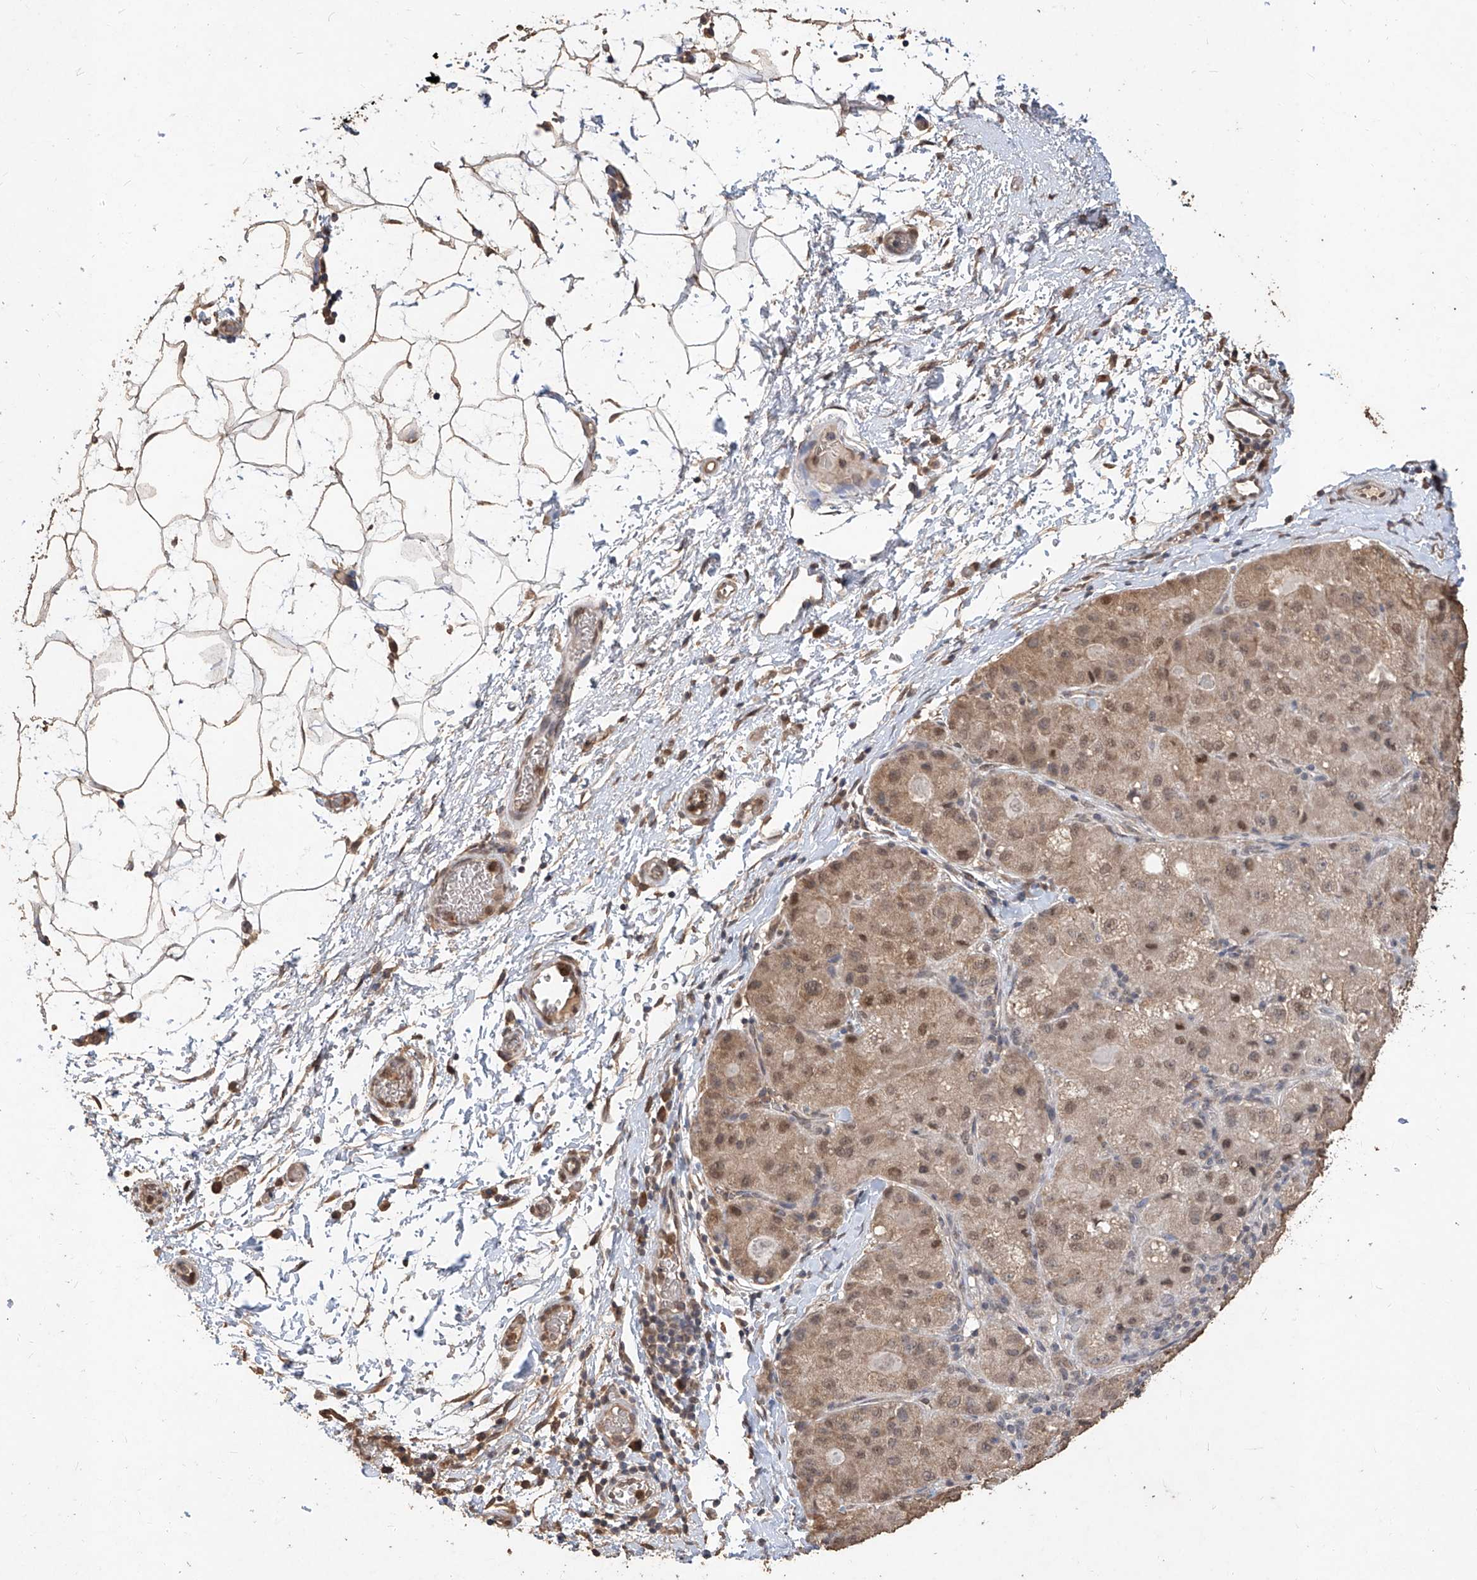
{"staining": {"intensity": "moderate", "quantity": ">75%", "location": "cytoplasmic/membranous,nuclear"}, "tissue": "liver cancer", "cell_type": "Tumor cells", "image_type": "cancer", "snomed": [{"axis": "morphology", "description": "Carcinoma, Hepatocellular, NOS"}, {"axis": "topography", "description": "Liver"}], "caption": "Protein staining shows moderate cytoplasmic/membranous and nuclear positivity in approximately >75% of tumor cells in liver cancer (hepatocellular carcinoma).", "gene": "ELOVL1", "patient": {"sex": "male", "age": 80}}